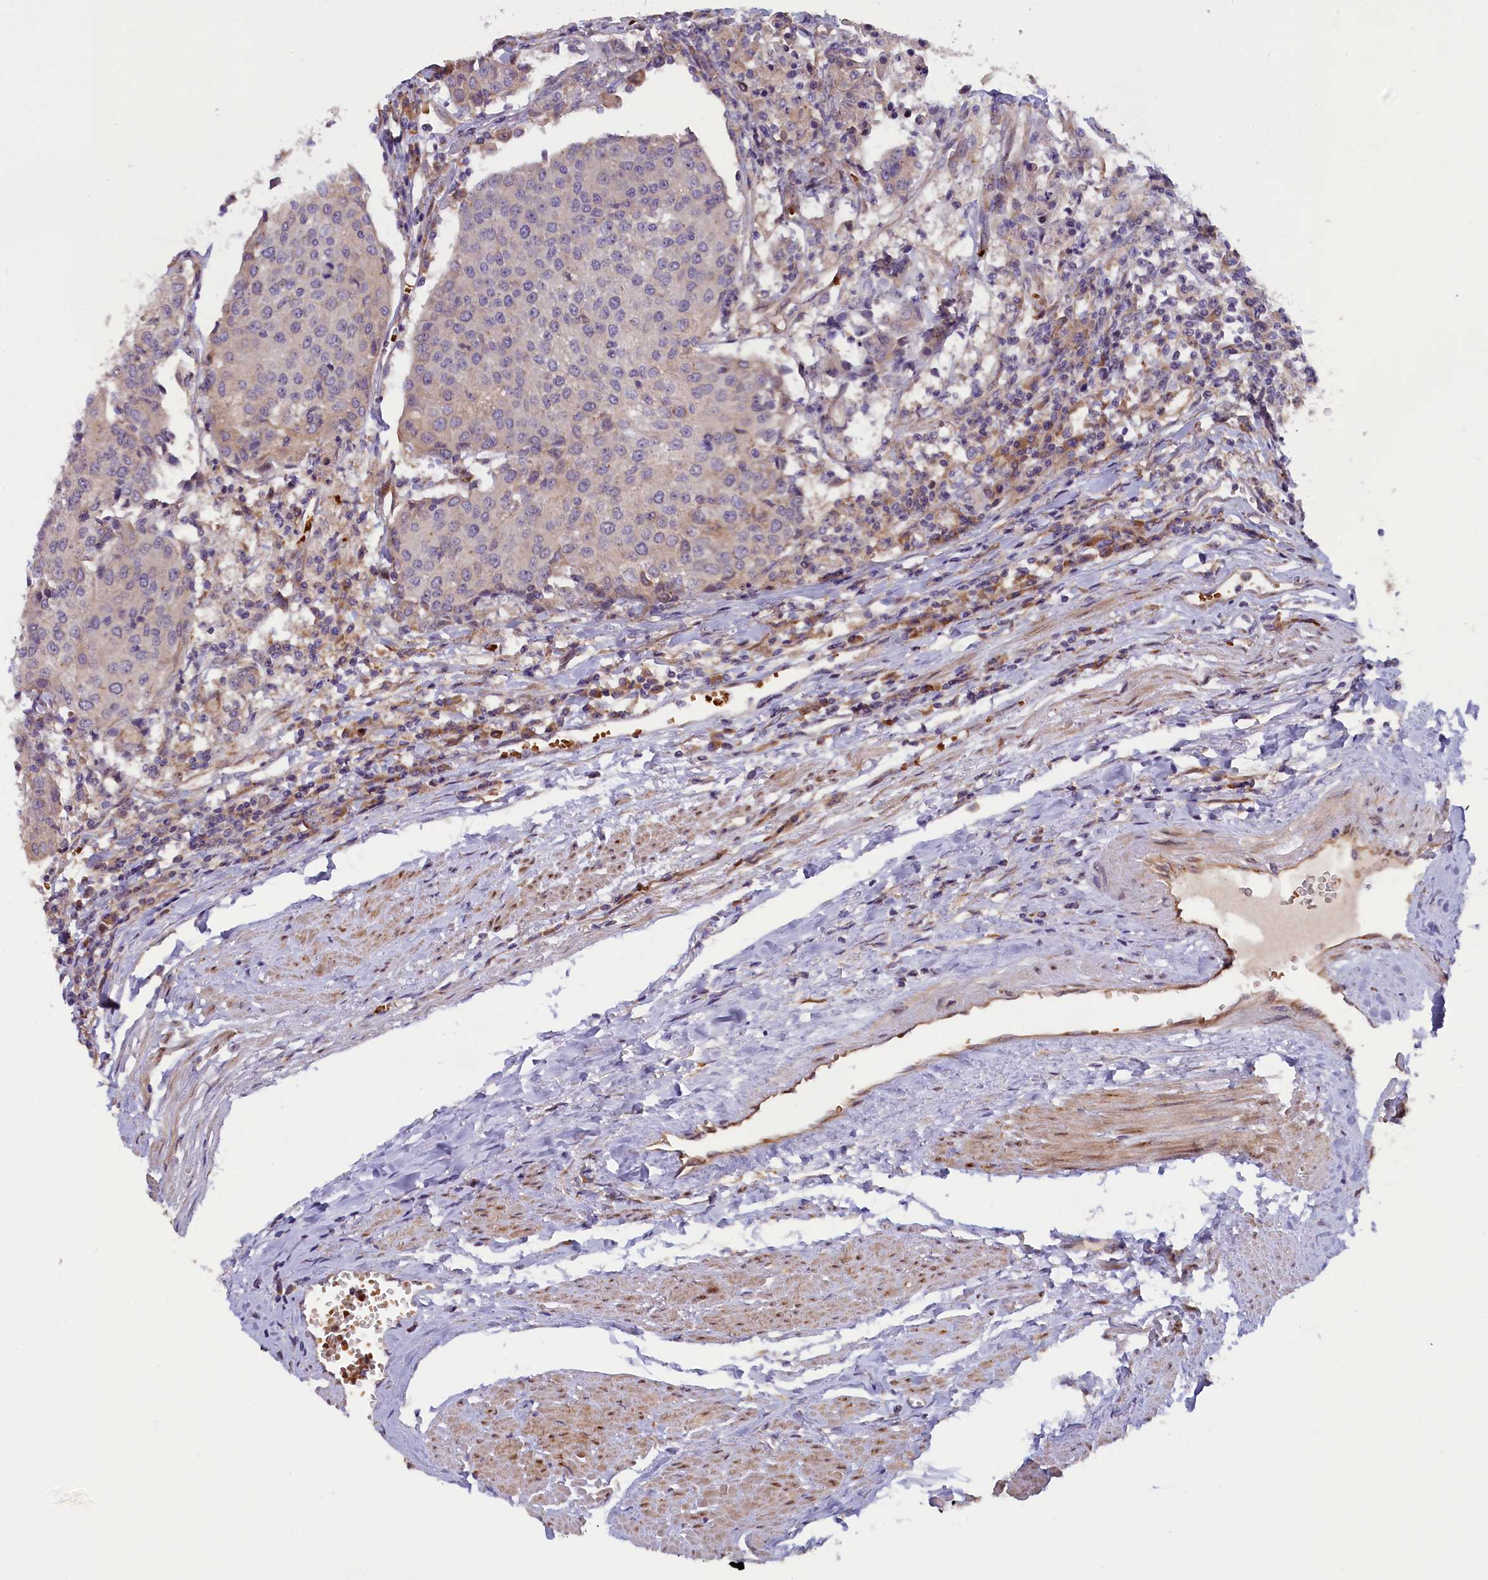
{"staining": {"intensity": "negative", "quantity": "none", "location": "none"}, "tissue": "urothelial cancer", "cell_type": "Tumor cells", "image_type": "cancer", "snomed": [{"axis": "morphology", "description": "Urothelial carcinoma, High grade"}, {"axis": "topography", "description": "Urinary bladder"}], "caption": "The histopathology image displays no staining of tumor cells in high-grade urothelial carcinoma.", "gene": "CCDC9B", "patient": {"sex": "female", "age": 85}}